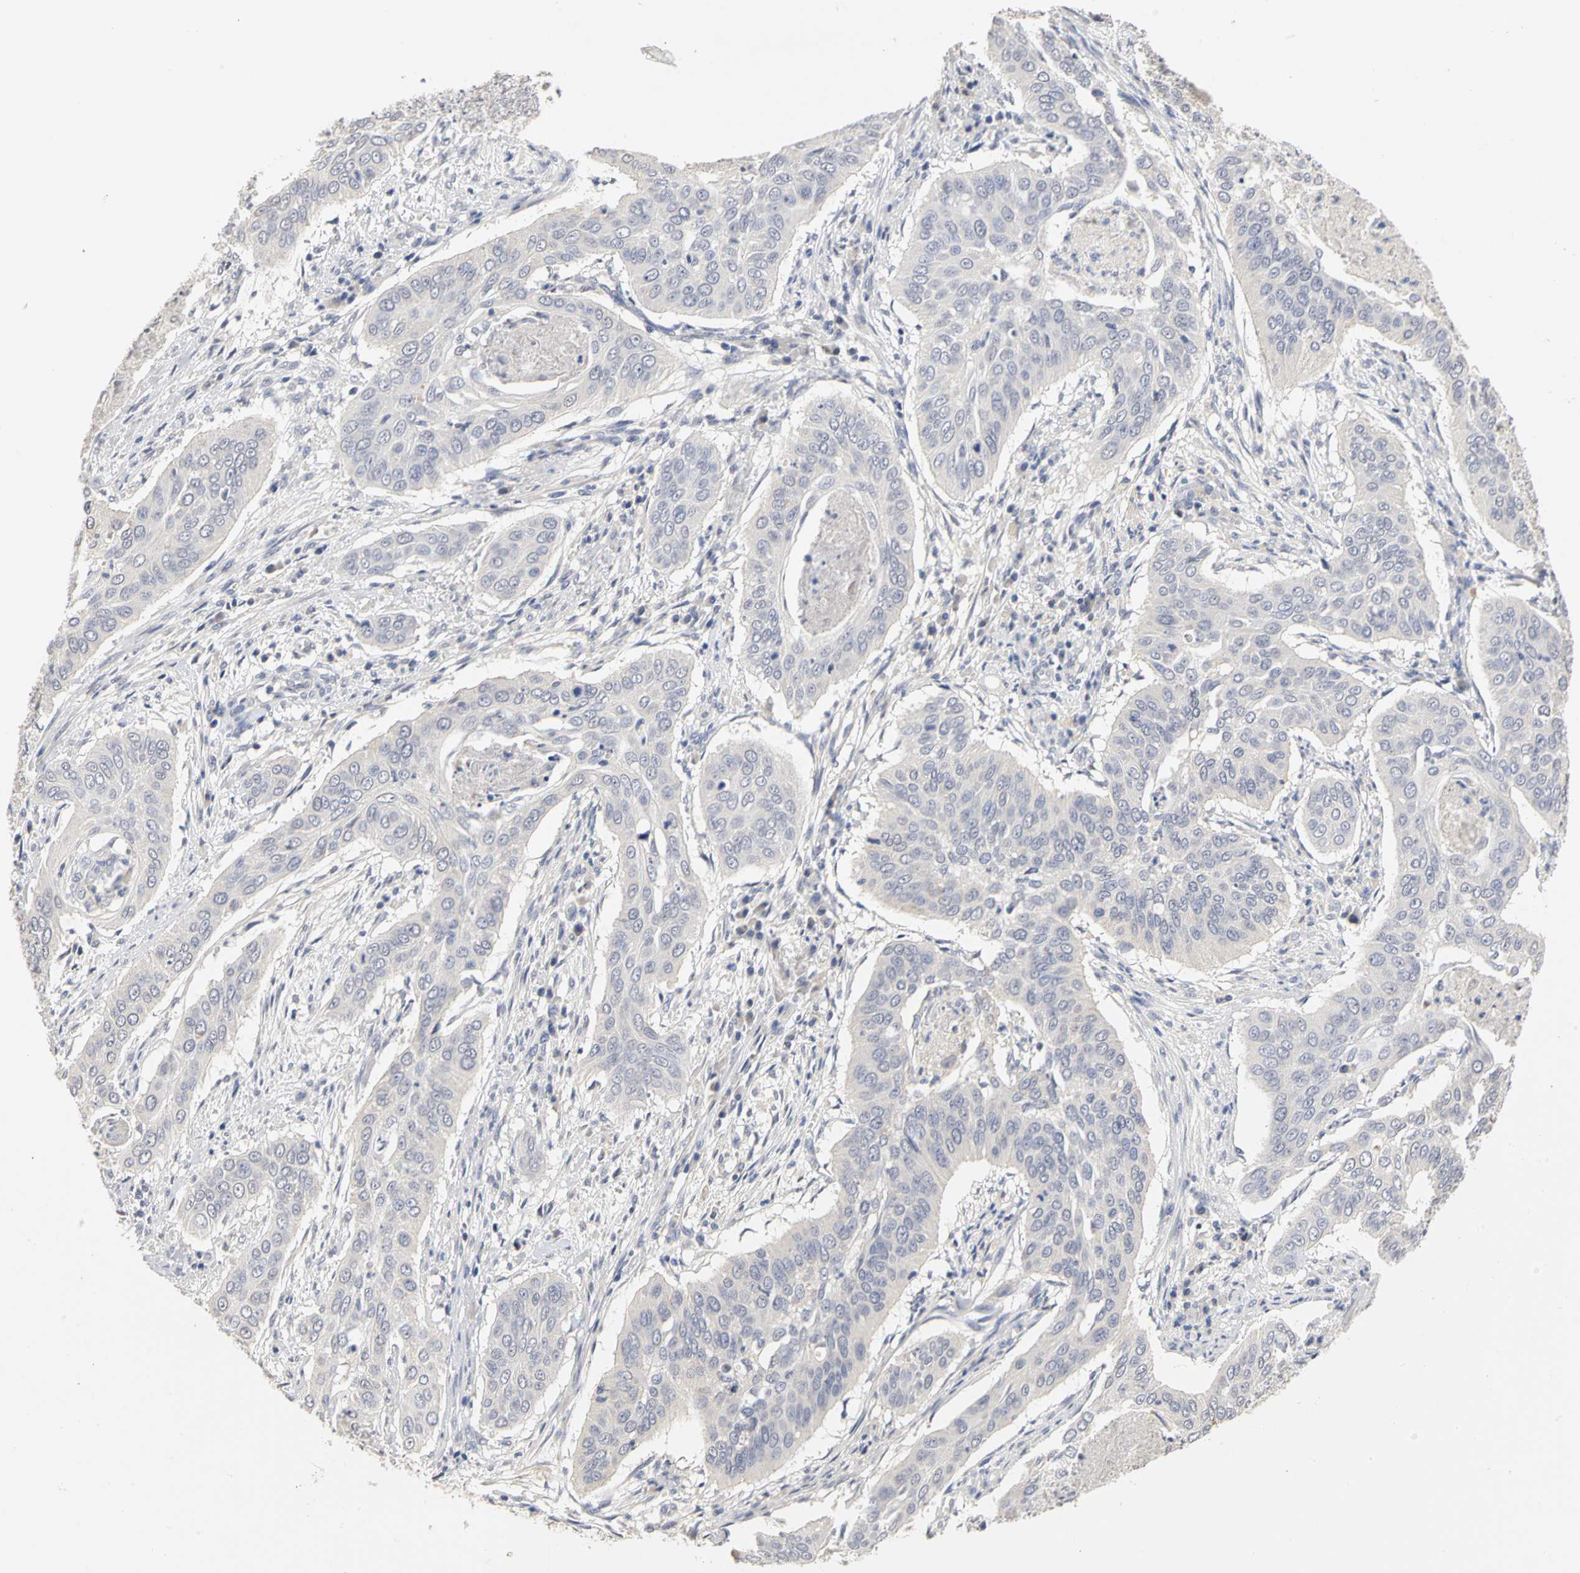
{"staining": {"intensity": "negative", "quantity": "none", "location": "none"}, "tissue": "cervical cancer", "cell_type": "Tumor cells", "image_type": "cancer", "snomed": [{"axis": "morphology", "description": "Squamous cell carcinoma, NOS"}, {"axis": "topography", "description": "Cervix"}], "caption": "Immunohistochemistry (IHC) of squamous cell carcinoma (cervical) shows no positivity in tumor cells. Brightfield microscopy of immunohistochemistry (IHC) stained with DAB (brown) and hematoxylin (blue), captured at high magnification.", "gene": "PGR", "patient": {"sex": "female", "age": 39}}